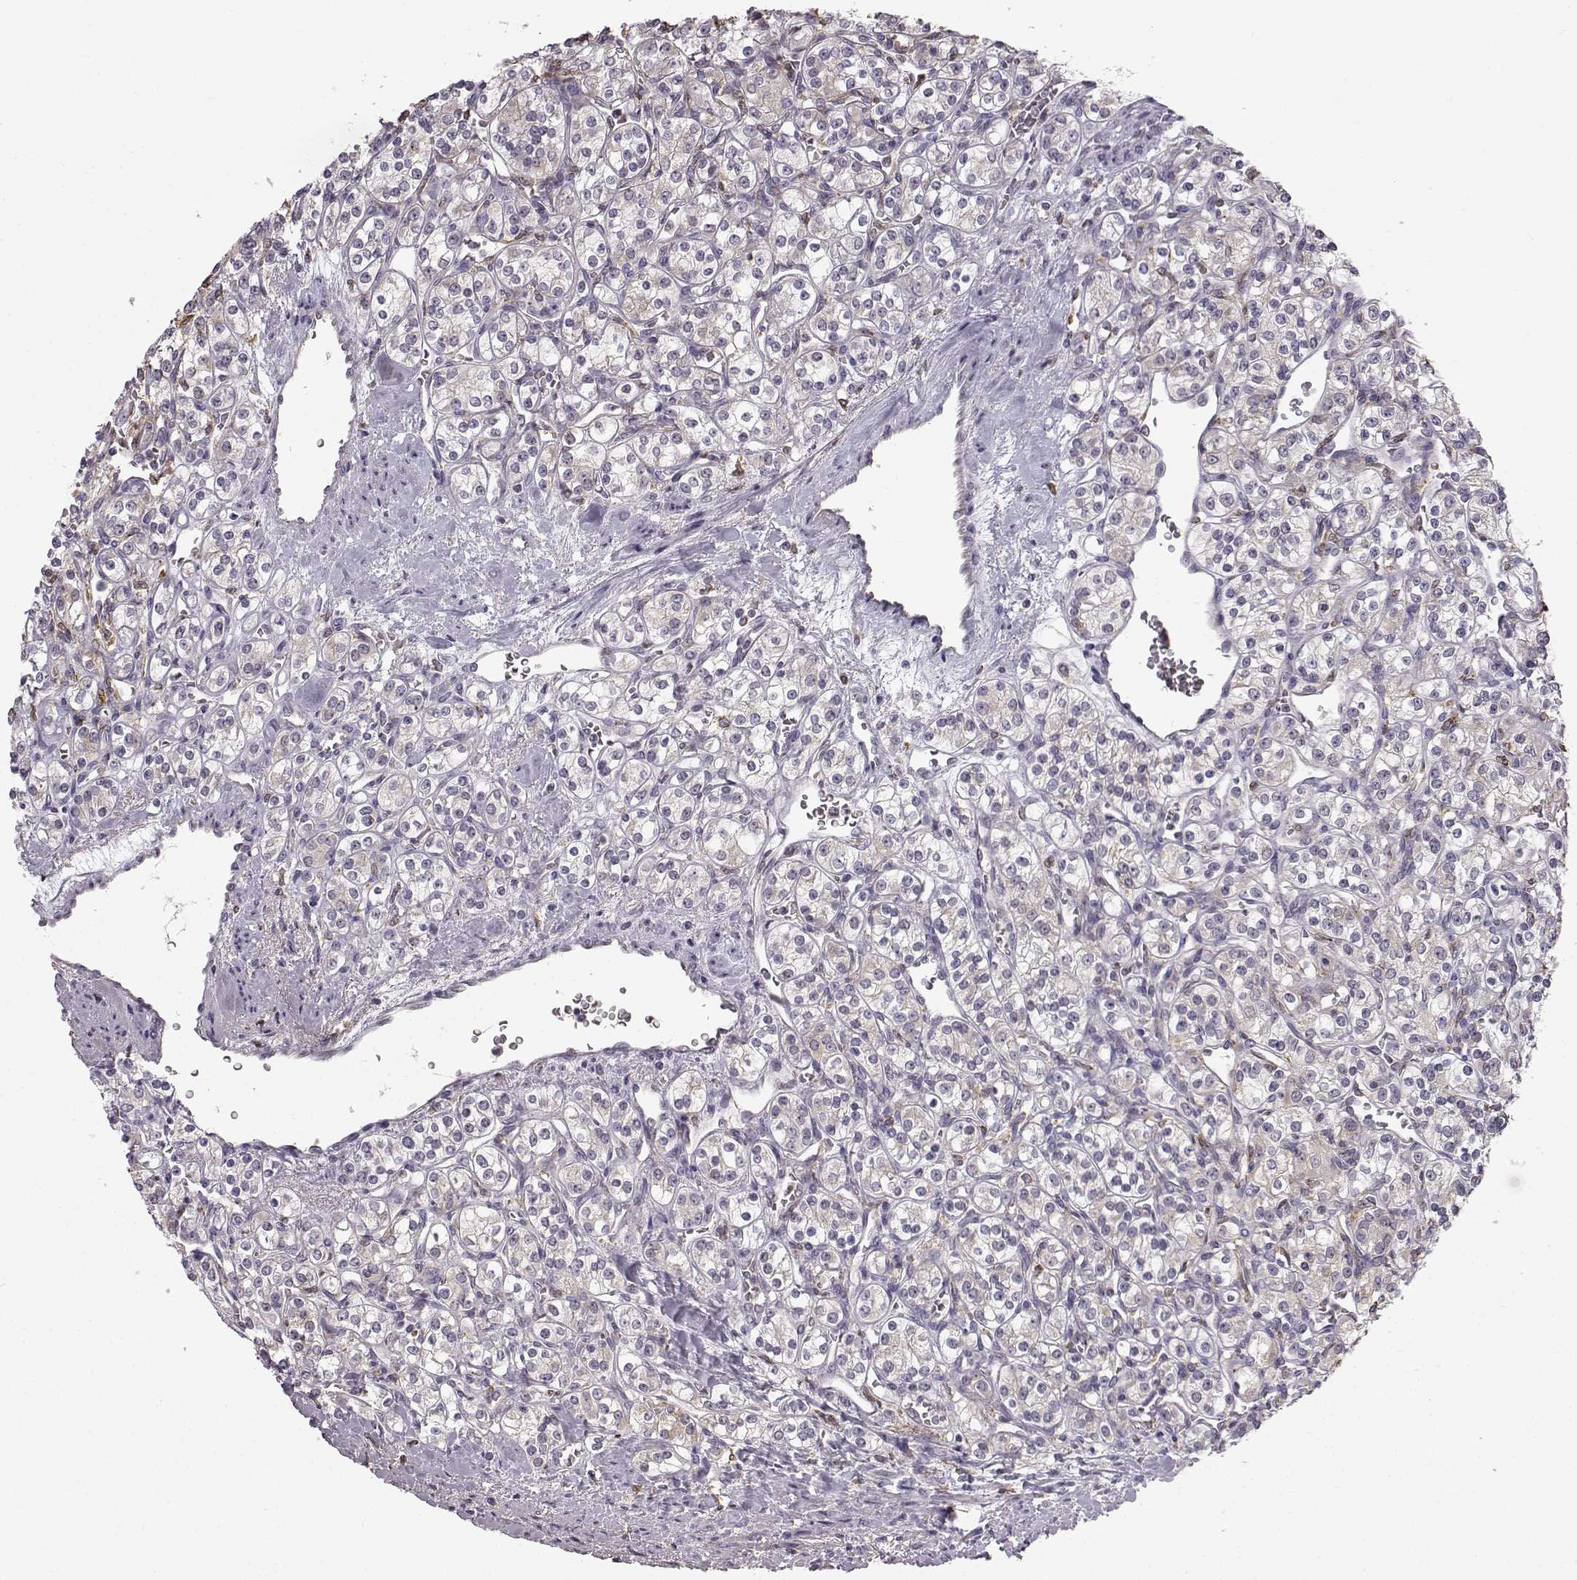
{"staining": {"intensity": "negative", "quantity": "none", "location": "none"}, "tissue": "renal cancer", "cell_type": "Tumor cells", "image_type": "cancer", "snomed": [{"axis": "morphology", "description": "Adenocarcinoma, NOS"}, {"axis": "topography", "description": "Kidney"}], "caption": "A histopathology image of human renal adenocarcinoma is negative for staining in tumor cells. (DAB (3,3'-diaminobenzidine) IHC, high magnification).", "gene": "SPAG17", "patient": {"sex": "male", "age": 77}}